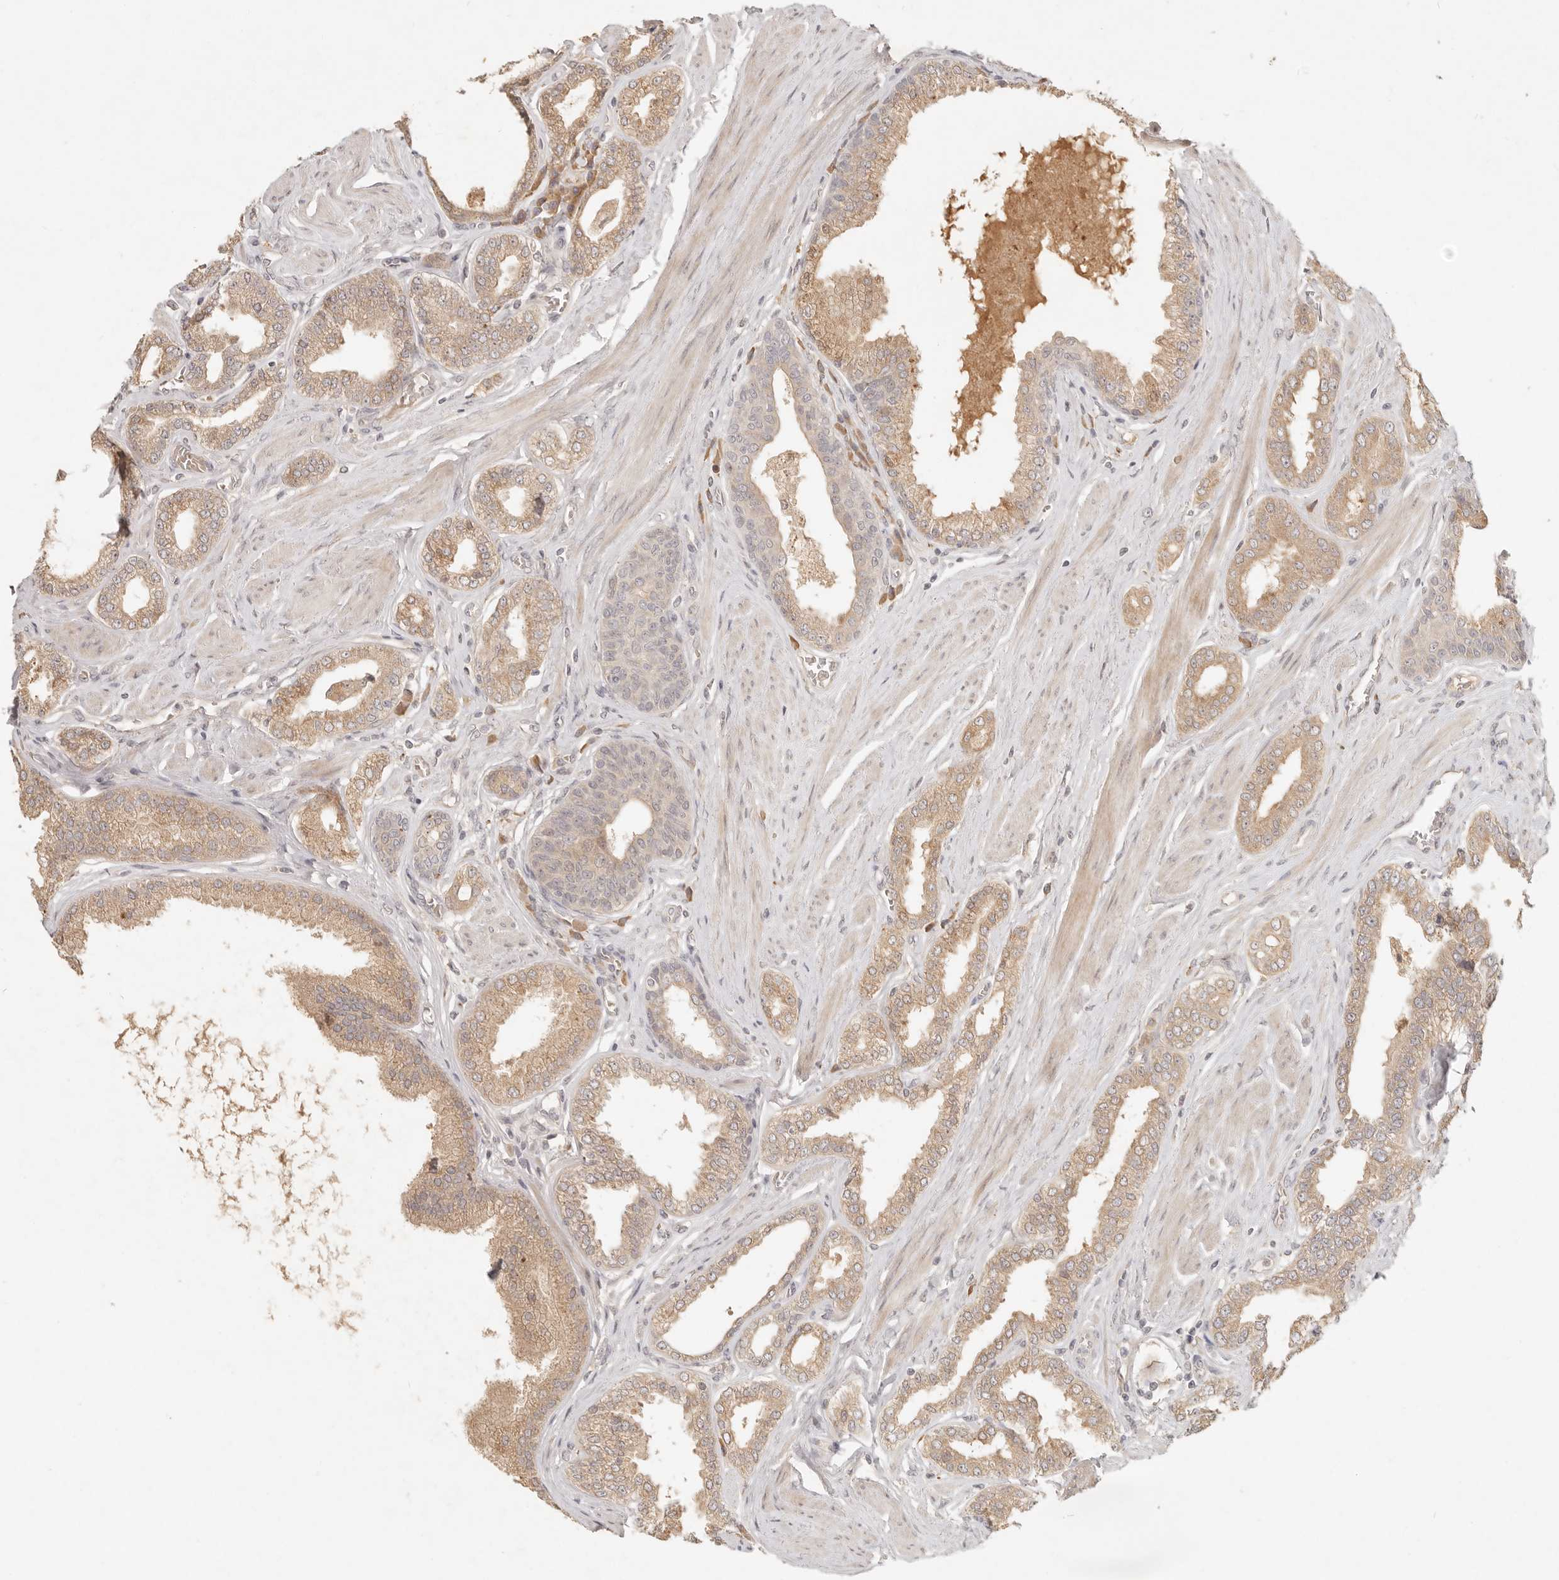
{"staining": {"intensity": "moderate", "quantity": ">75%", "location": "cytoplasmic/membranous"}, "tissue": "prostate cancer", "cell_type": "Tumor cells", "image_type": "cancer", "snomed": [{"axis": "morphology", "description": "Adenocarcinoma, Low grade"}, {"axis": "topography", "description": "Prostate"}], "caption": "Low-grade adenocarcinoma (prostate) stained with DAB (3,3'-diaminobenzidine) immunohistochemistry displays medium levels of moderate cytoplasmic/membranous positivity in approximately >75% of tumor cells.", "gene": "UBXN11", "patient": {"sex": "male", "age": 63}}